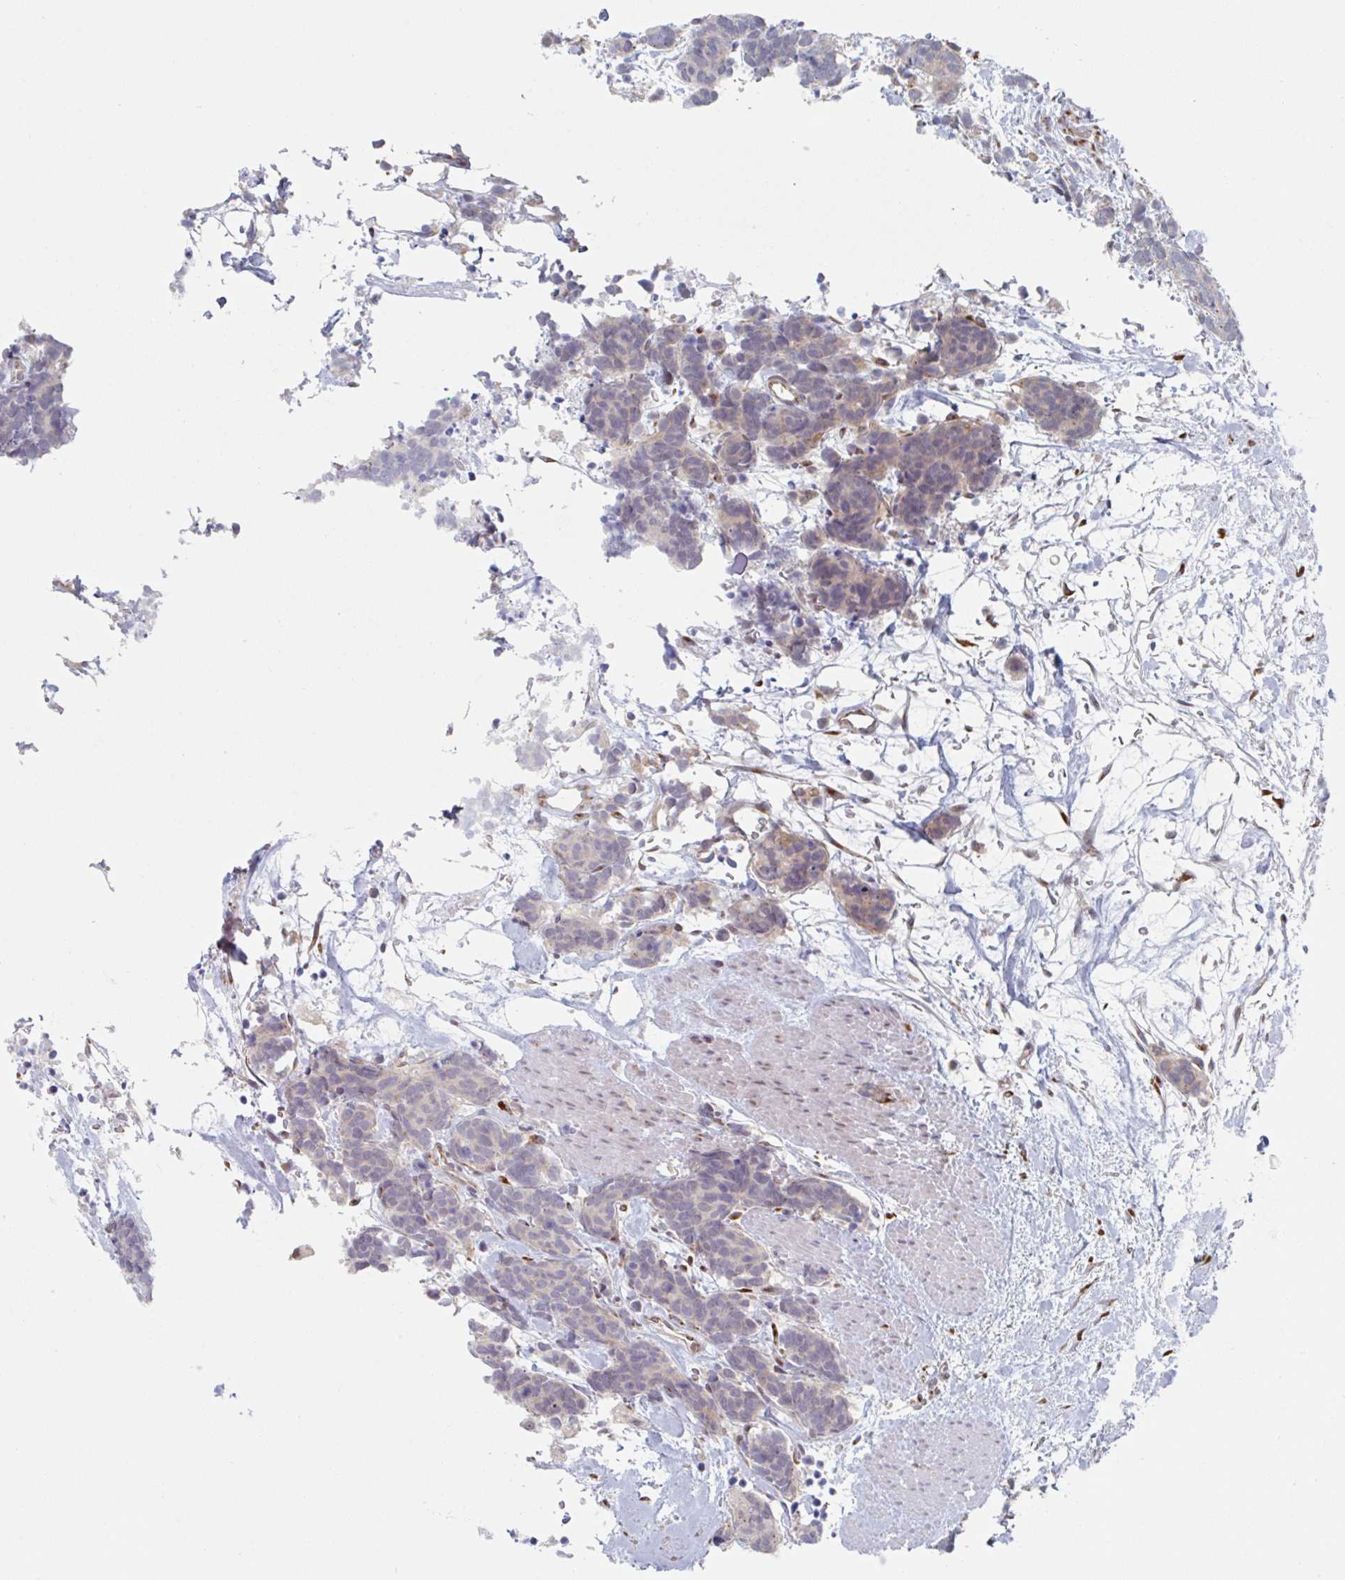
{"staining": {"intensity": "weak", "quantity": ">75%", "location": "cytoplasmic/membranous"}, "tissue": "carcinoid", "cell_type": "Tumor cells", "image_type": "cancer", "snomed": [{"axis": "morphology", "description": "Carcinoma, NOS"}, {"axis": "morphology", "description": "Carcinoid, malignant, NOS"}, {"axis": "topography", "description": "Prostate"}], "caption": "Tumor cells exhibit low levels of weak cytoplasmic/membranous positivity in about >75% of cells in malignant carcinoid.", "gene": "TRAPPC10", "patient": {"sex": "male", "age": 57}}